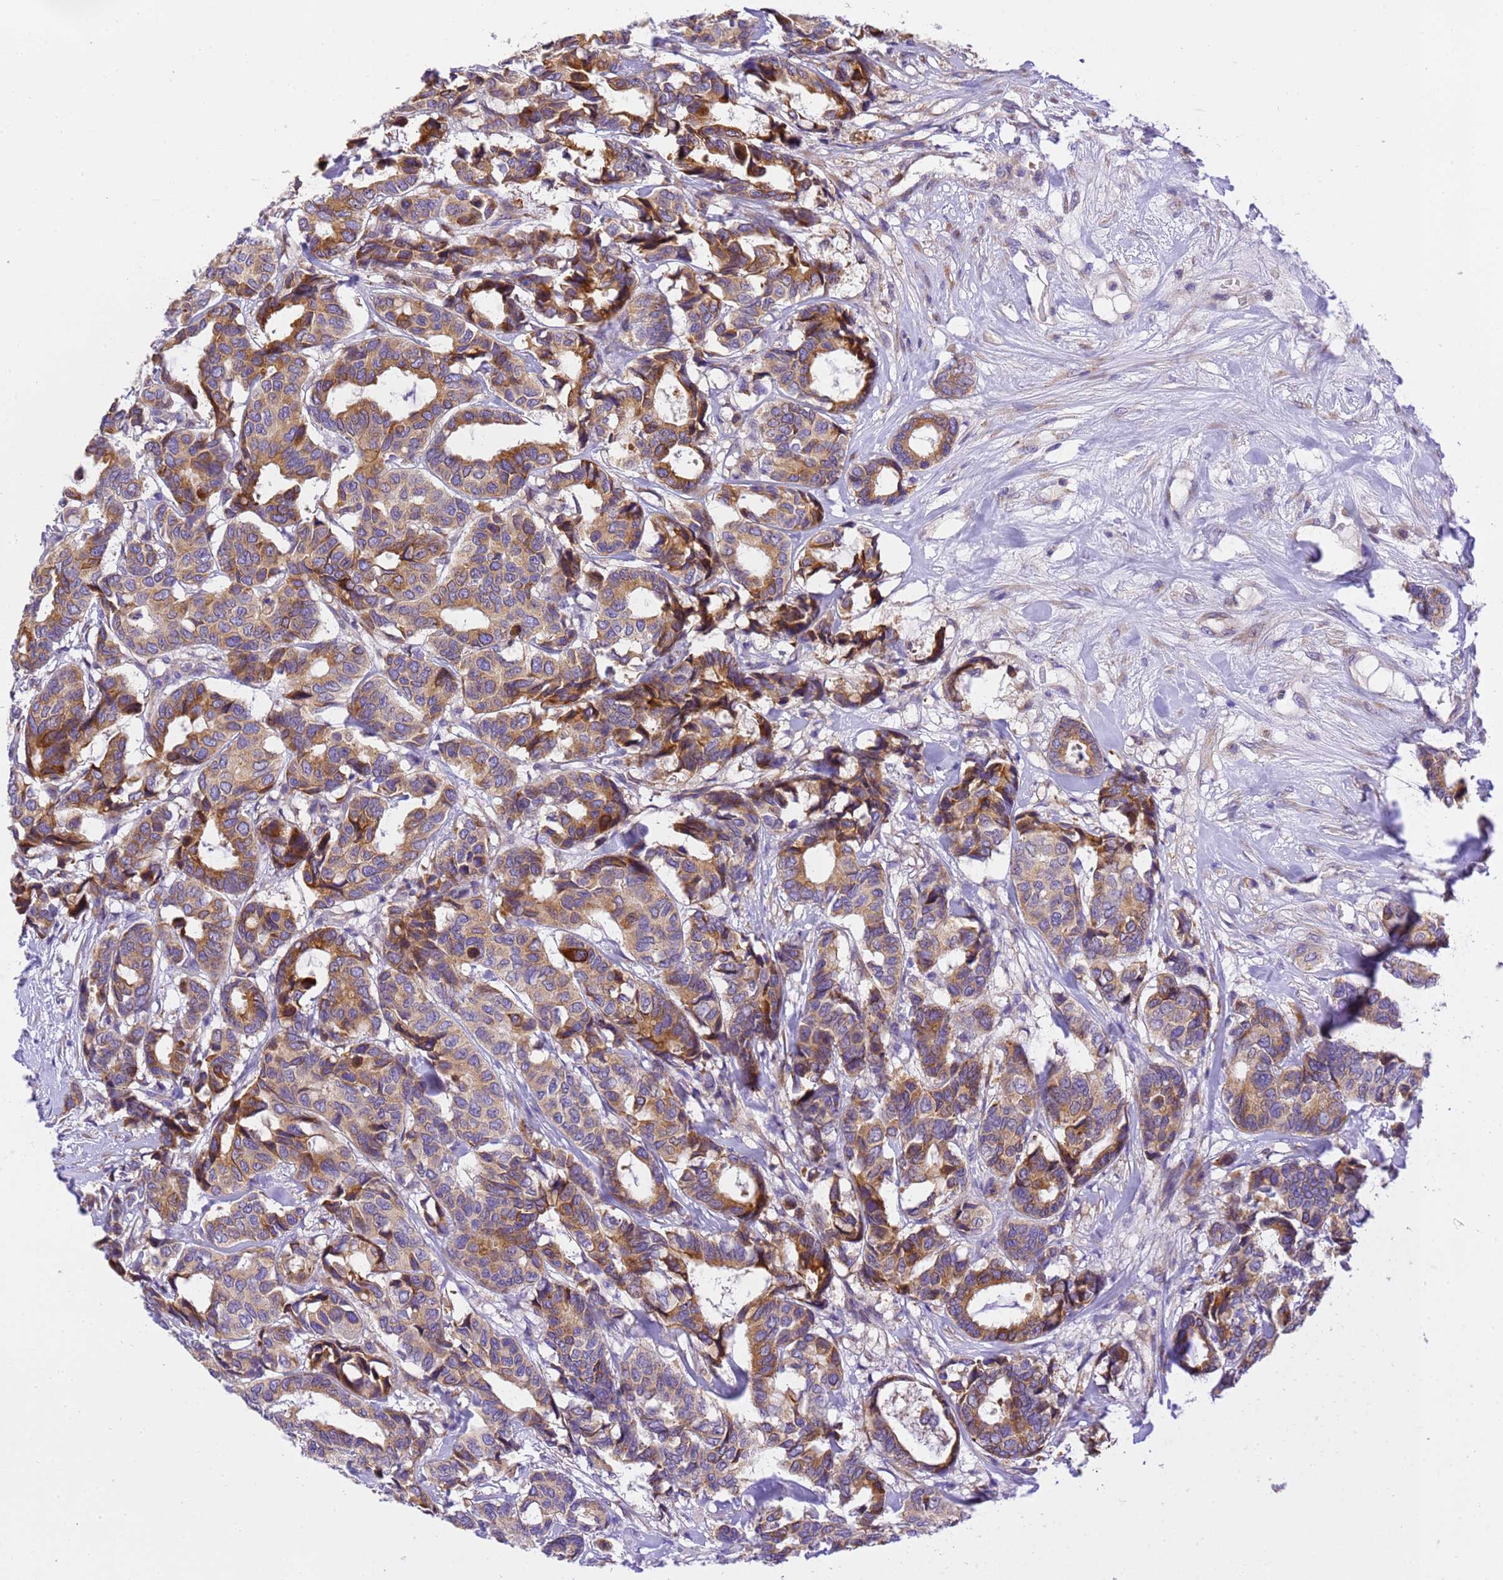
{"staining": {"intensity": "moderate", "quantity": ">75%", "location": "cytoplasmic/membranous"}, "tissue": "breast cancer", "cell_type": "Tumor cells", "image_type": "cancer", "snomed": [{"axis": "morphology", "description": "Duct carcinoma"}, {"axis": "topography", "description": "Breast"}], "caption": "Immunohistochemical staining of breast cancer displays medium levels of moderate cytoplasmic/membranous protein positivity in approximately >75% of tumor cells.", "gene": "RHBDD3", "patient": {"sex": "female", "age": 87}}